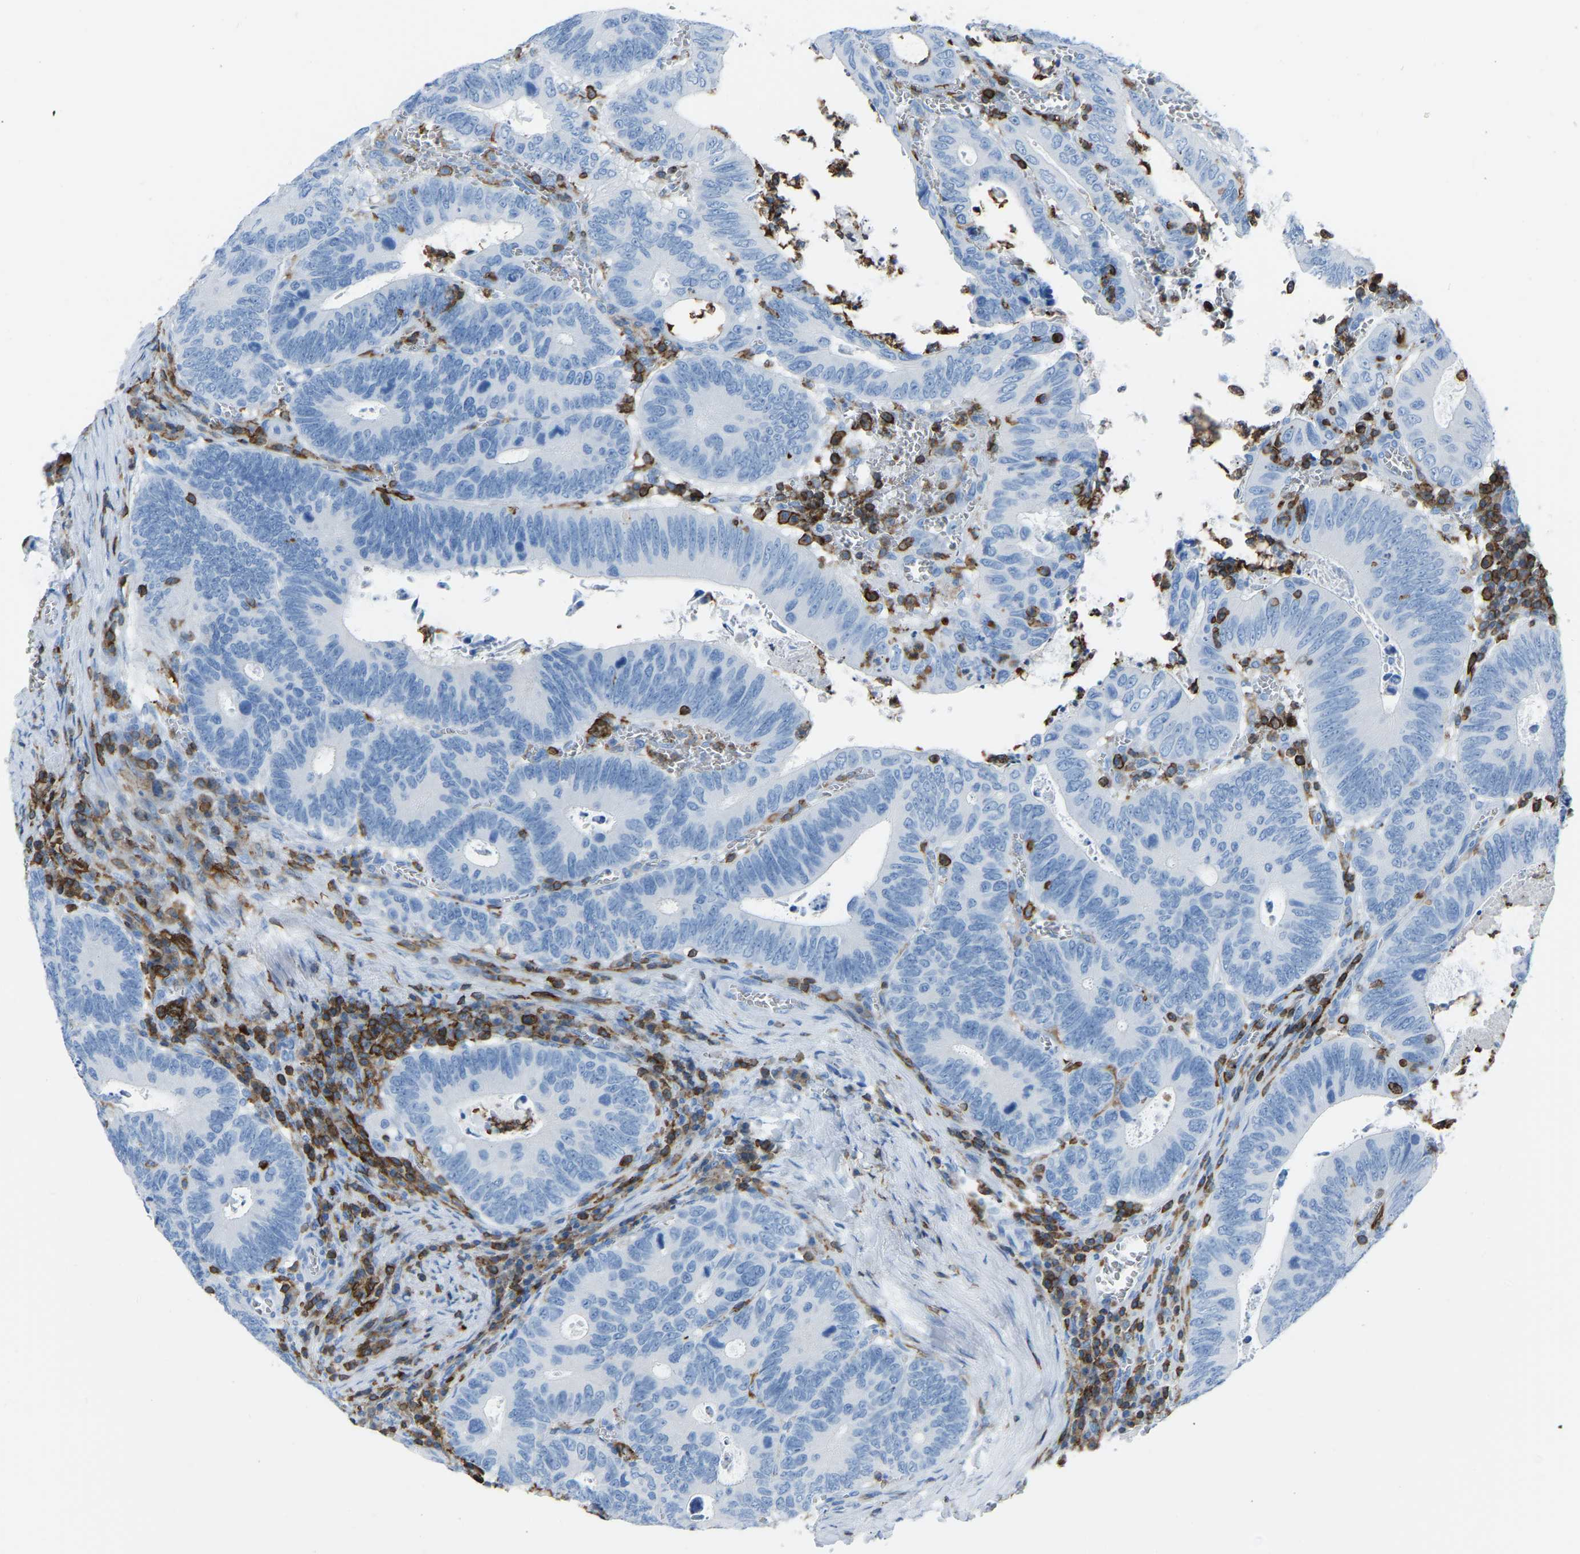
{"staining": {"intensity": "negative", "quantity": "none", "location": "none"}, "tissue": "colorectal cancer", "cell_type": "Tumor cells", "image_type": "cancer", "snomed": [{"axis": "morphology", "description": "Inflammation, NOS"}, {"axis": "morphology", "description": "Adenocarcinoma, NOS"}, {"axis": "topography", "description": "Colon"}], "caption": "Protein analysis of colorectal cancer (adenocarcinoma) shows no significant staining in tumor cells.", "gene": "LSP1", "patient": {"sex": "male", "age": 72}}